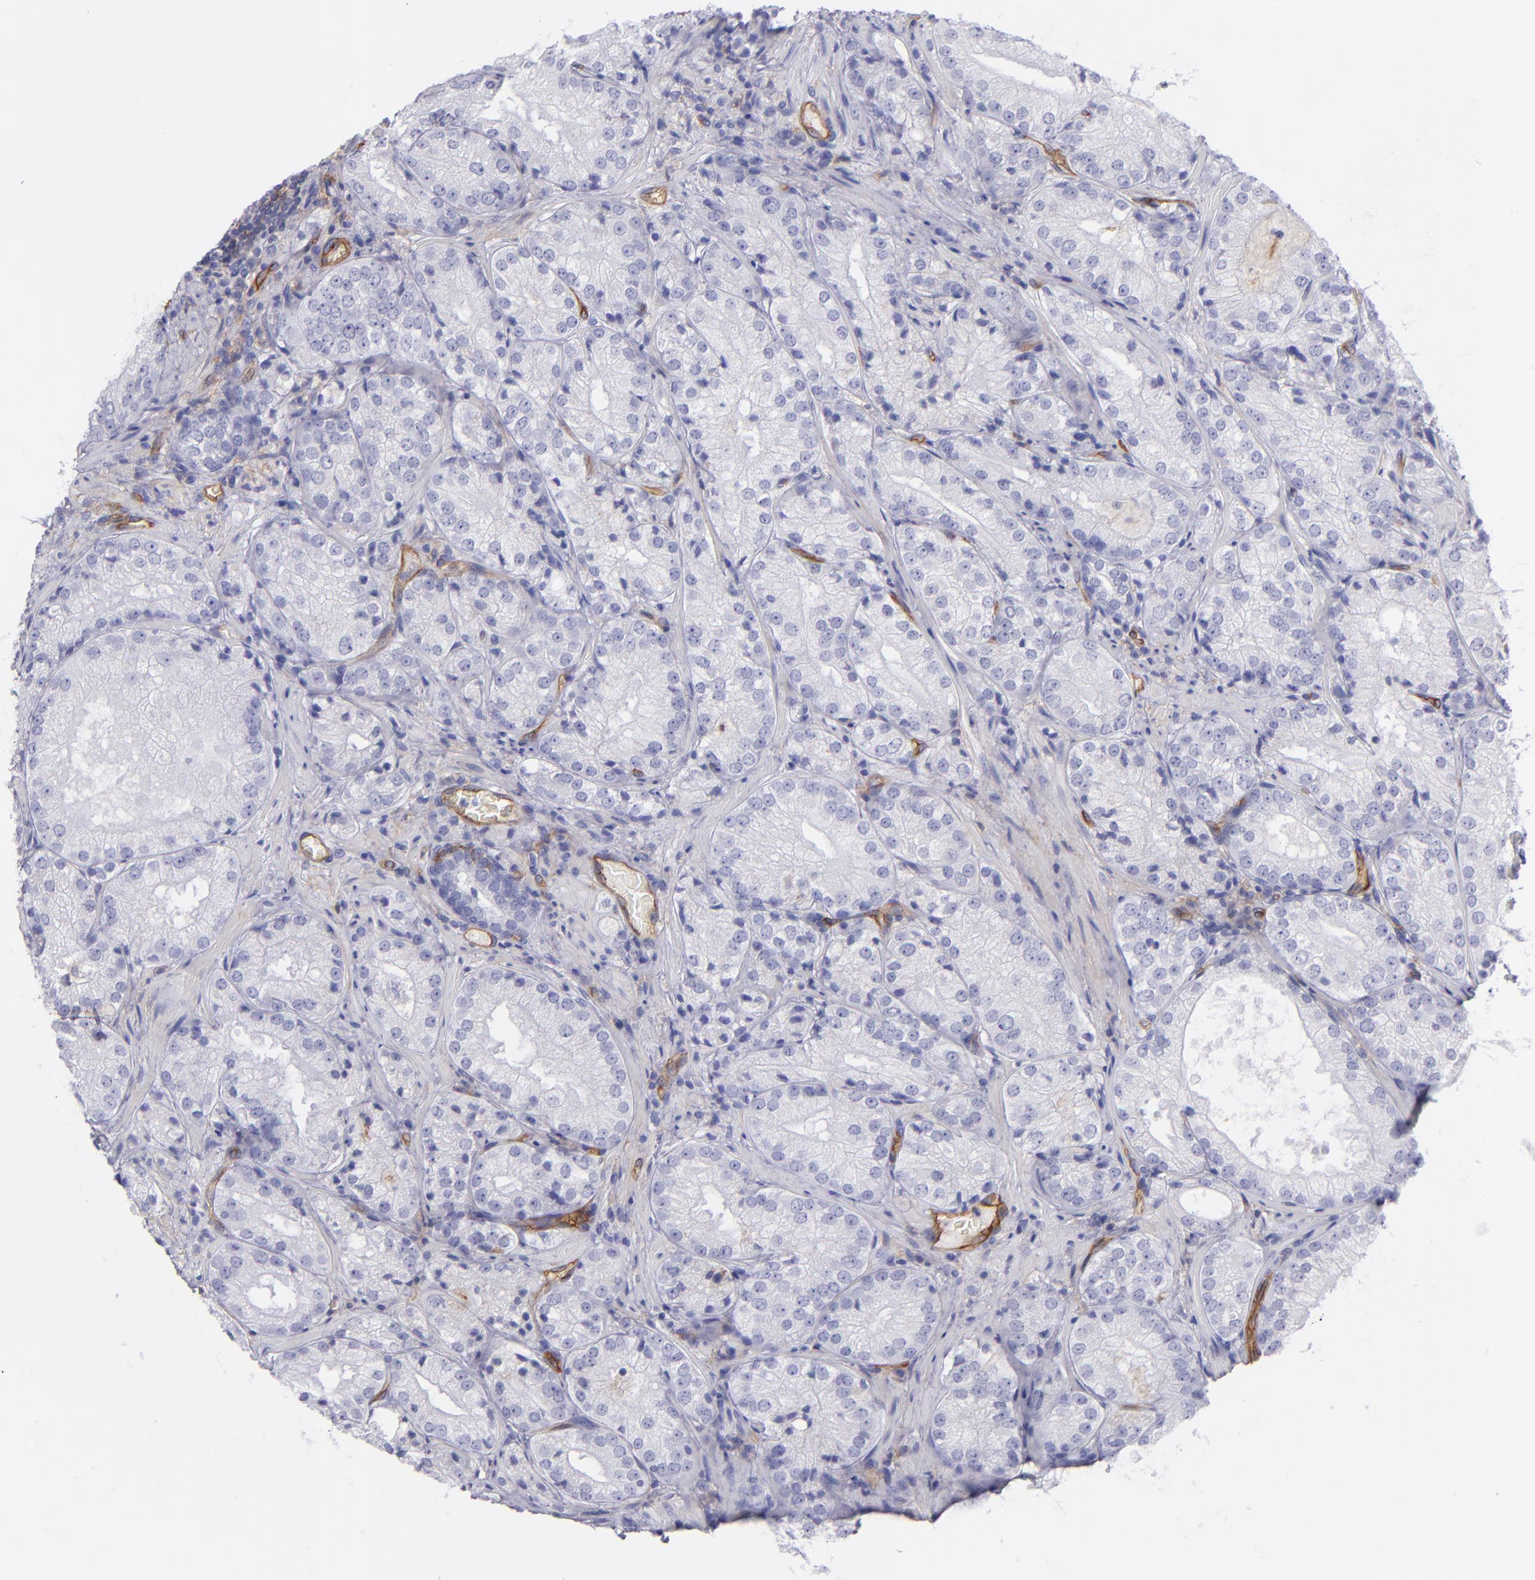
{"staining": {"intensity": "negative", "quantity": "none", "location": "none"}, "tissue": "prostate cancer", "cell_type": "Tumor cells", "image_type": "cancer", "snomed": [{"axis": "morphology", "description": "Adenocarcinoma, Low grade"}, {"axis": "topography", "description": "Prostate"}], "caption": "This is an immunohistochemistry (IHC) photomicrograph of low-grade adenocarcinoma (prostate). There is no expression in tumor cells.", "gene": "ENTPD1", "patient": {"sex": "male", "age": 60}}